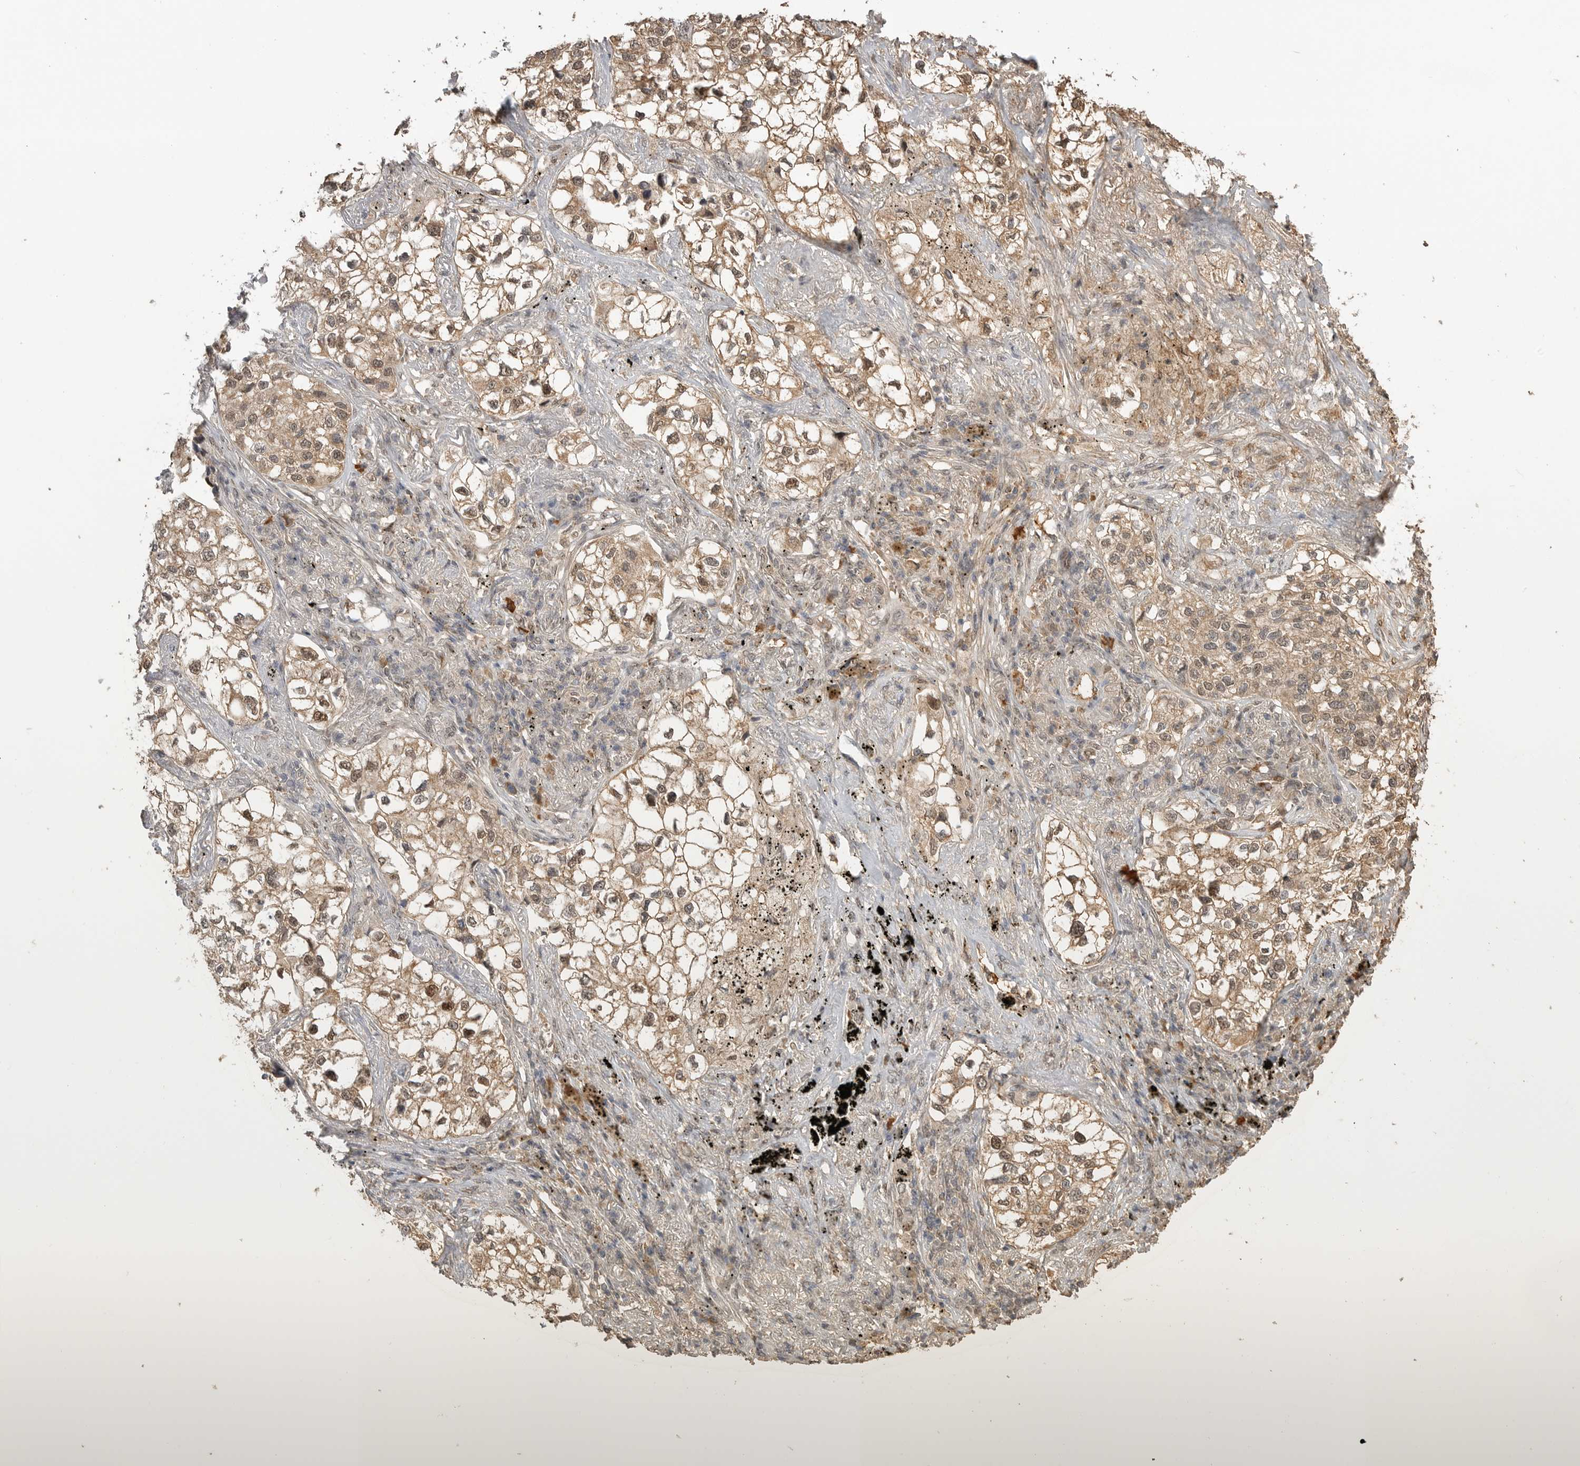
{"staining": {"intensity": "moderate", "quantity": ">75%", "location": "cytoplasmic/membranous,nuclear"}, "tissue": "lung cancer", "cell_type": "Tumor cells", "image_type": "cancer", "snomed": [{"axis": "morphology", "description": "Adenocarcinoma, NOS"}, {"axis": "topography", "description": "Lung"}], "caption": "Human lung adenocarcinoma stained with a brown dye demonstrates moderate cytoplasmic/membranous and nuclear positive staining in about >75% of tumor cells.", "gene": "ASPSCR1", "patient": {"sex": "male", "age": 63}}